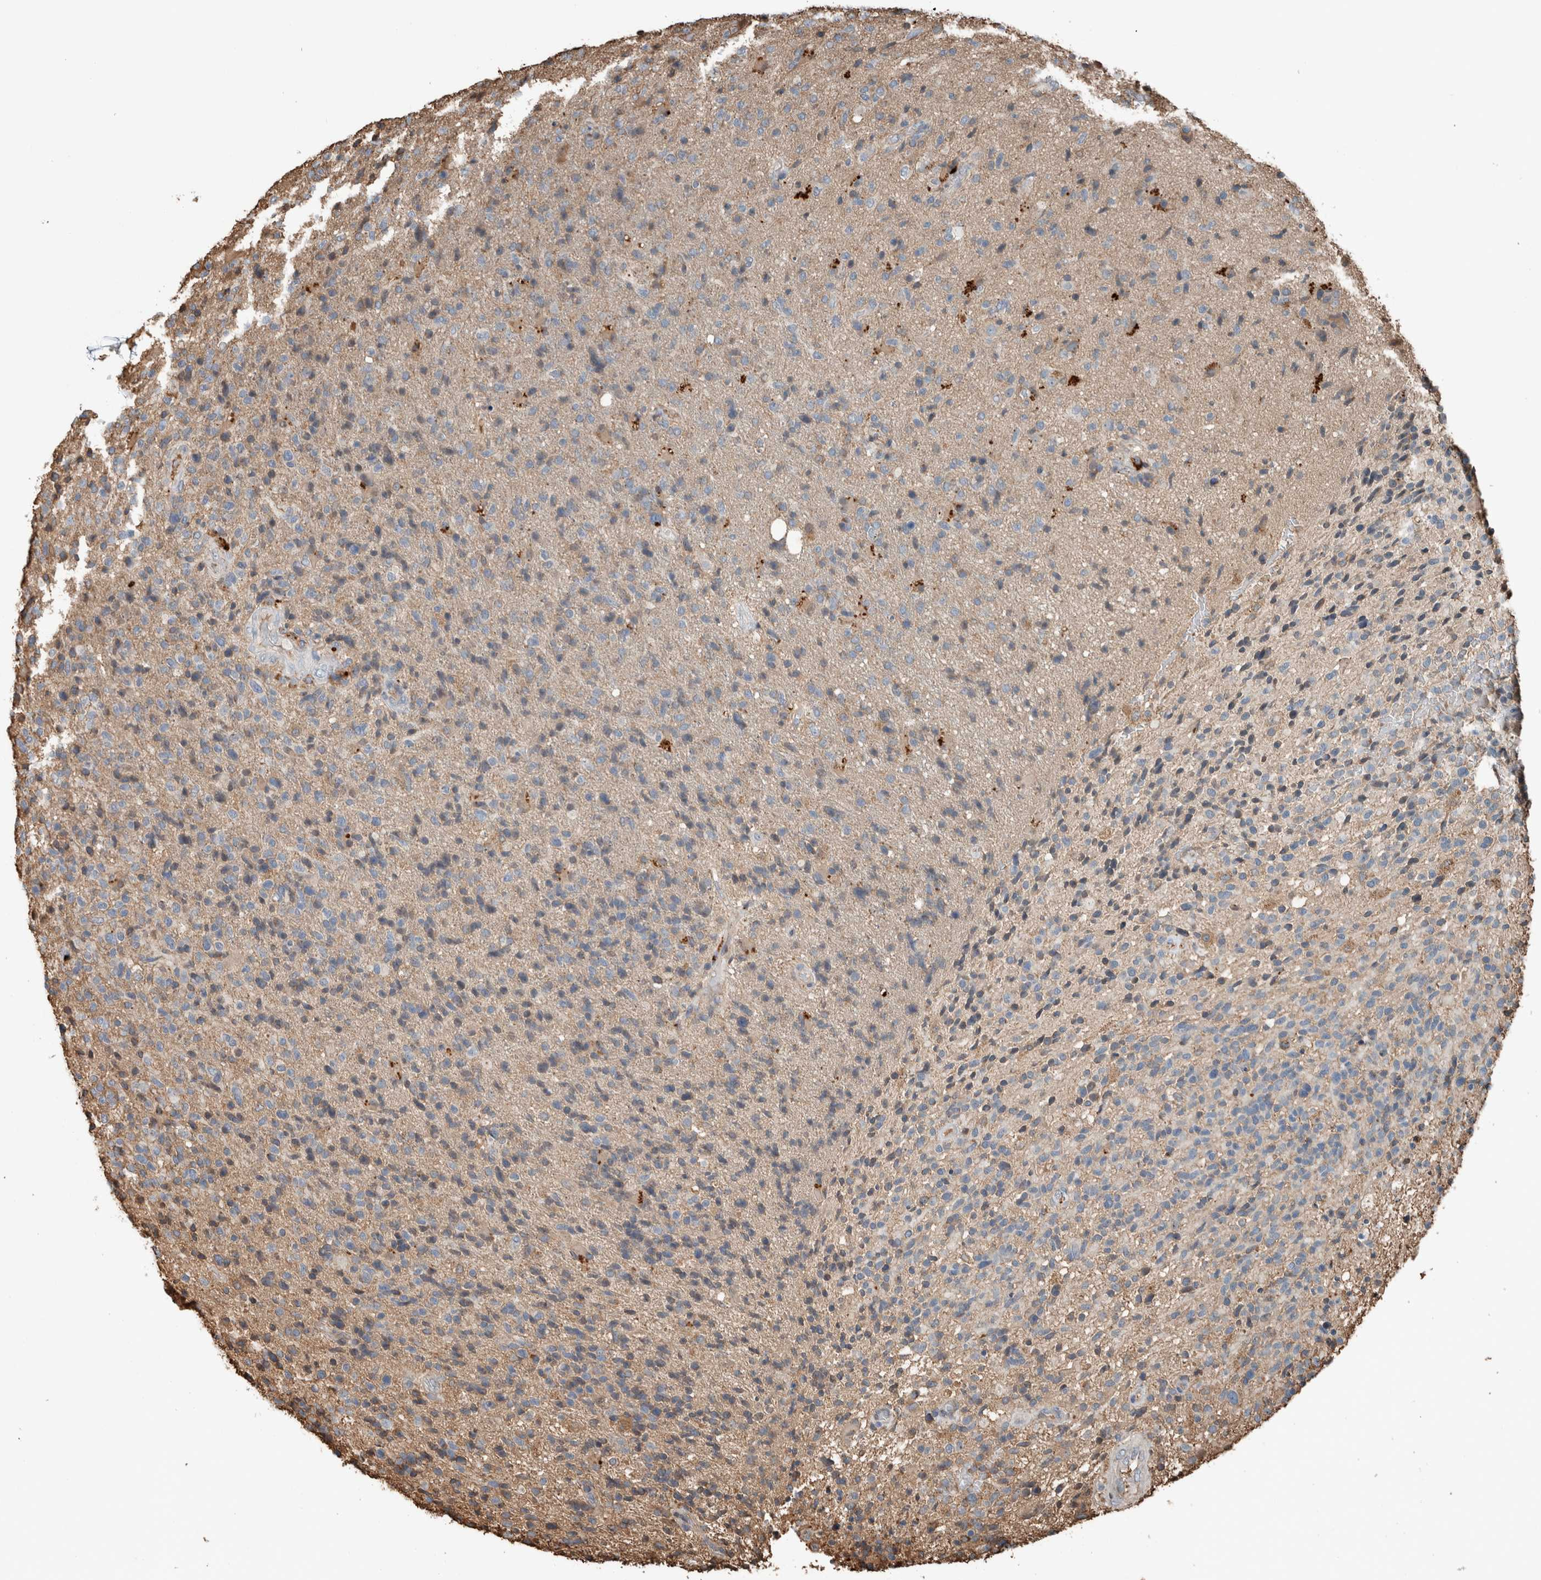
{"staining": {"intensity": "weak", "quantity": "<25%", "location": "cytoplasmic/membranous"}, "tissue": "glioma", "cell_type": "Tumor cells", "image_type": "cancer", "snomed": [{"axis": "morphology", "description": "Glioma, malignant, High grade"}, {"axis": "topography", "description": "Brain"}], "caption": "Image shows no significant protein positivity in tumor cells of glioma. (DAB (3,3'-diaminobenzidine) immunohistochemistry visualized using brightfield microscopy, high magnification).", "gene": "USP34", "patient": {"sex": "male", "age": 72}}